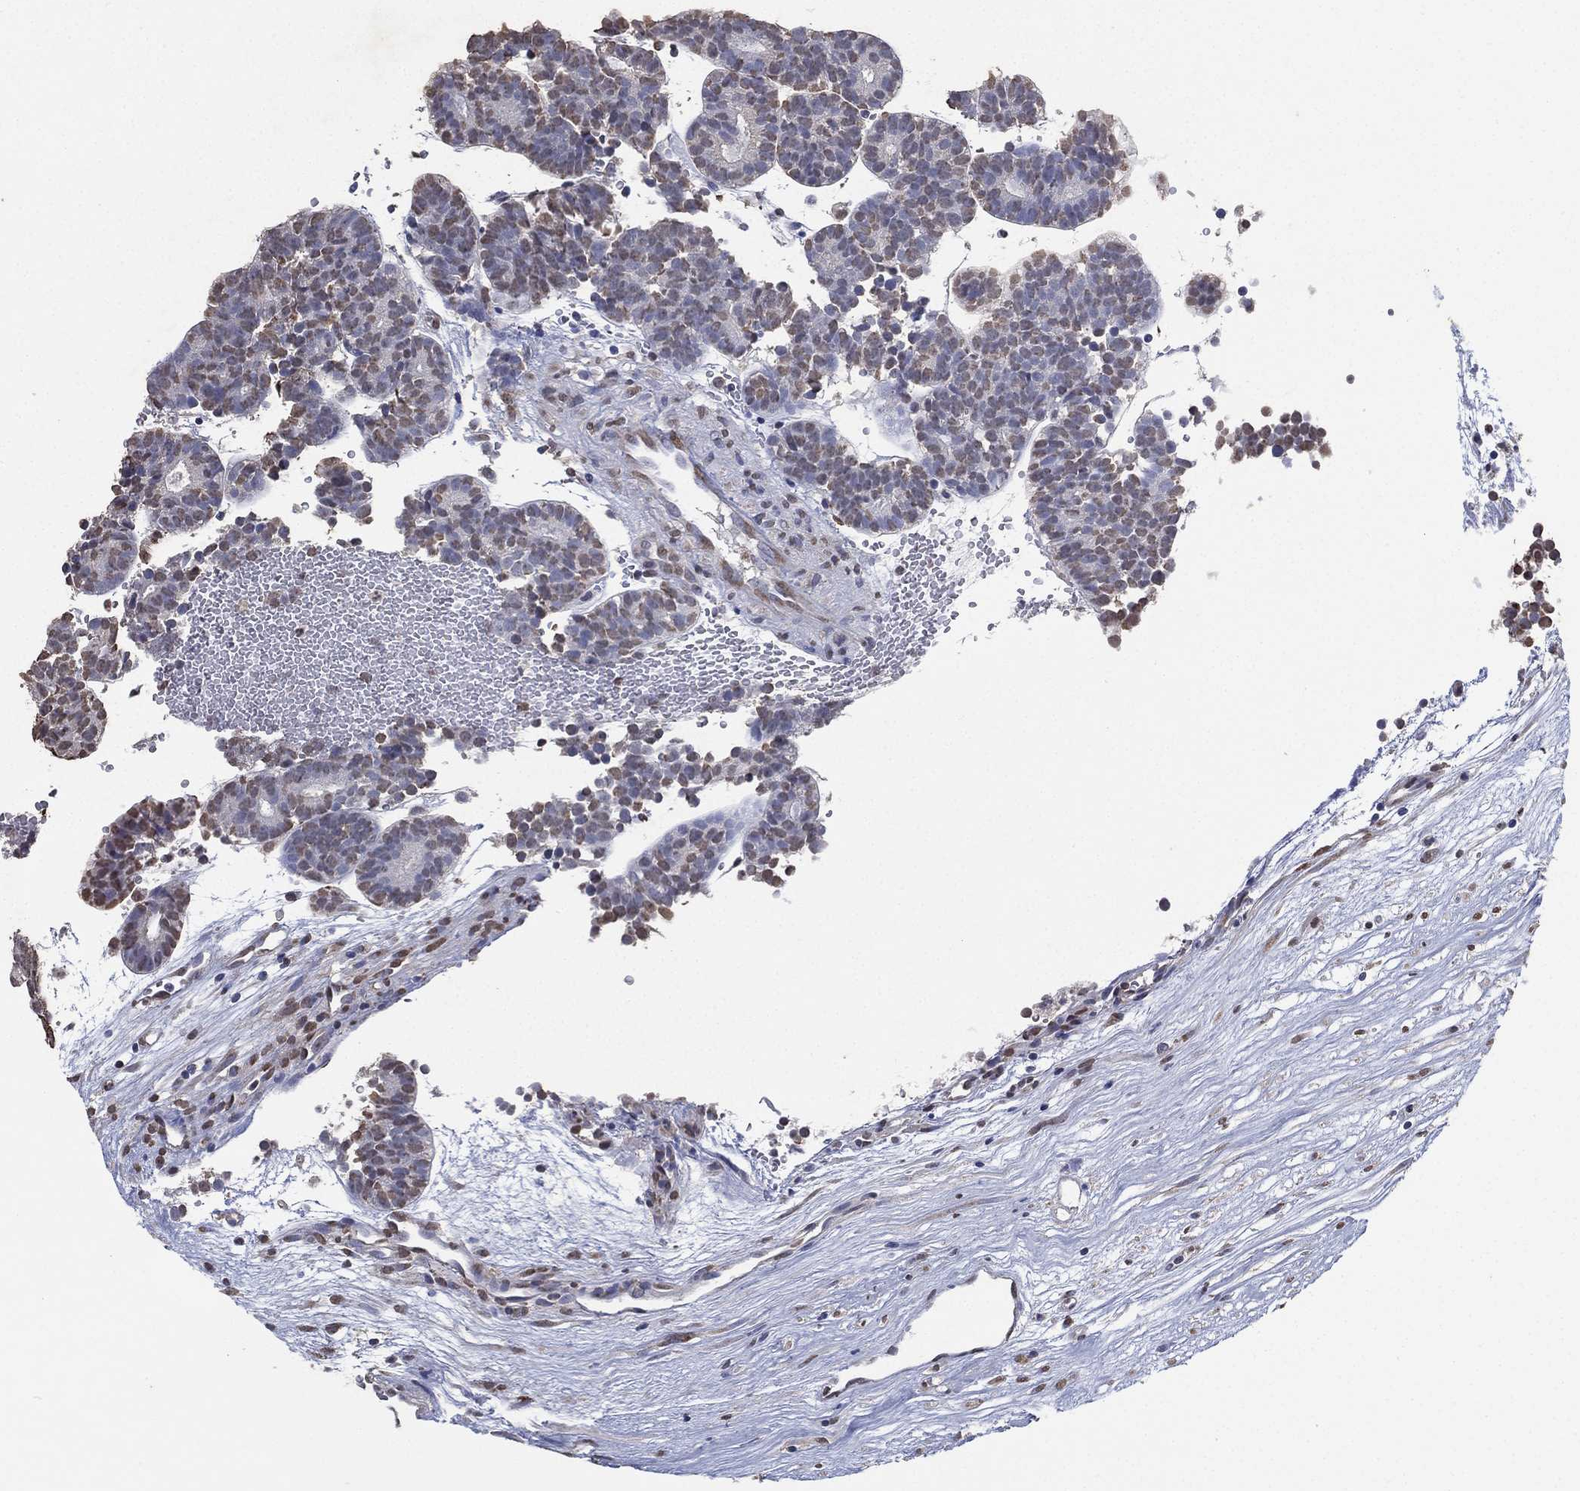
{"staining": {"intensity": "weak", "quantity": "<25%", "location": "nuclear"}, "tissue": "head and neck cancer", "cell_type": "Tumor cells", "image_type": "cancer", "snomed": [{"axis": "morphology", "description": "Adenocarcinoma, NOS"}, {"axis": "topography", "description": "Head-Neck"}], "caption": "Protein analysis of head and neck cancer (adenocarcinoma) demonstrates no significant positivity in tumor cells.", "gene": "ALDH7A1", "patient": {"sex": "female", "age": 81}}